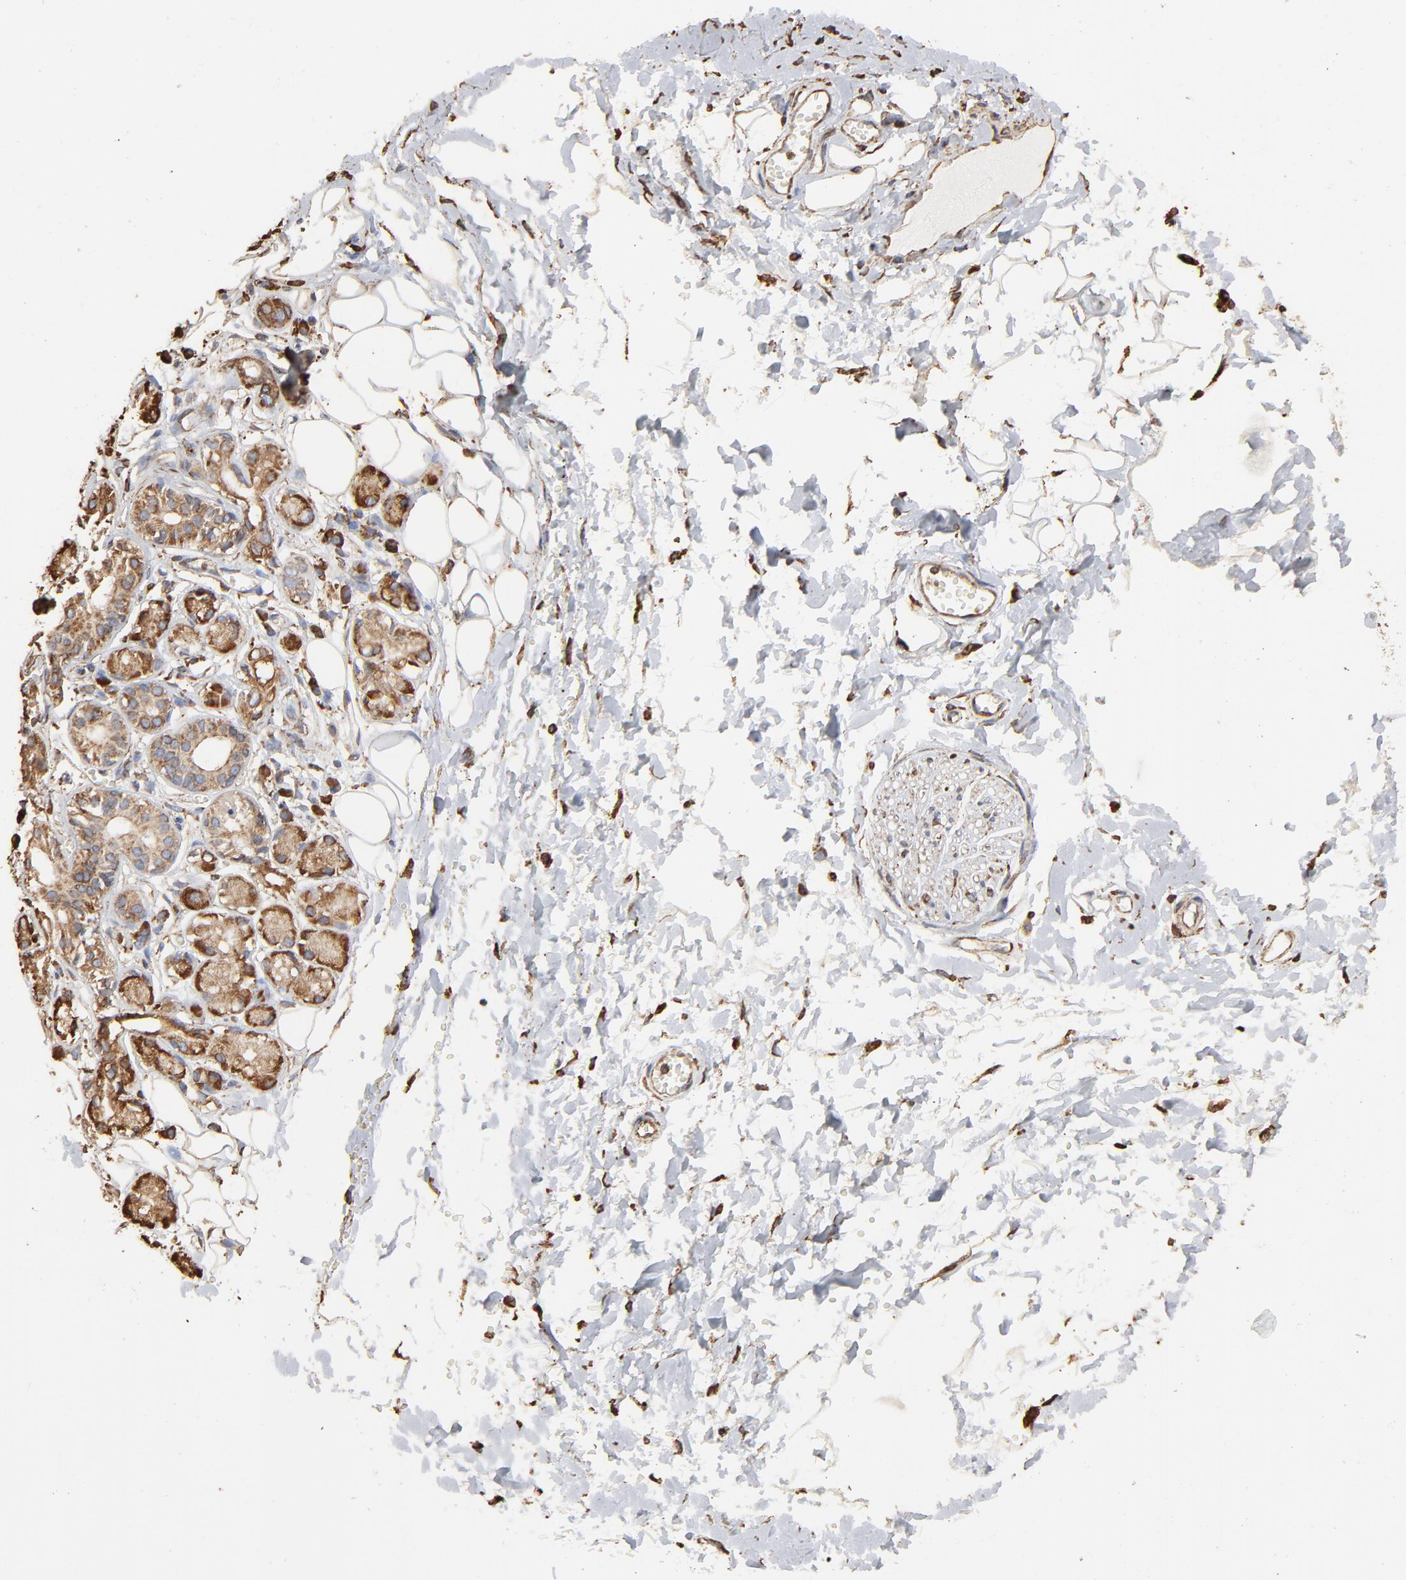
{"staining": {"intensity": "moderate", "quantity": ">75%", "location": "cytoplasmic/membranous"}, "tissue": "adipose tissue", "cell_type": "Adipocytes", "image_type": "normal", "snomed": [{"axis": "morphology", "description": "Normal tissue, NOS"}, {"axis": "morphology", "description": "Inflammation, NOS"}, {"axis": "topography", "description": "Salivary gland"}, {"axis": "topography", "description": "Peripheral nerve tissue"}], "caption": "The histopathology image exhibits staining of normal adipose tissue, revealing moderate cytoplasmic/membranous protein staining (brown color) within adipocytes.", "gene": "PDIA3", "patient": {"sex": "female", "age": 75}}